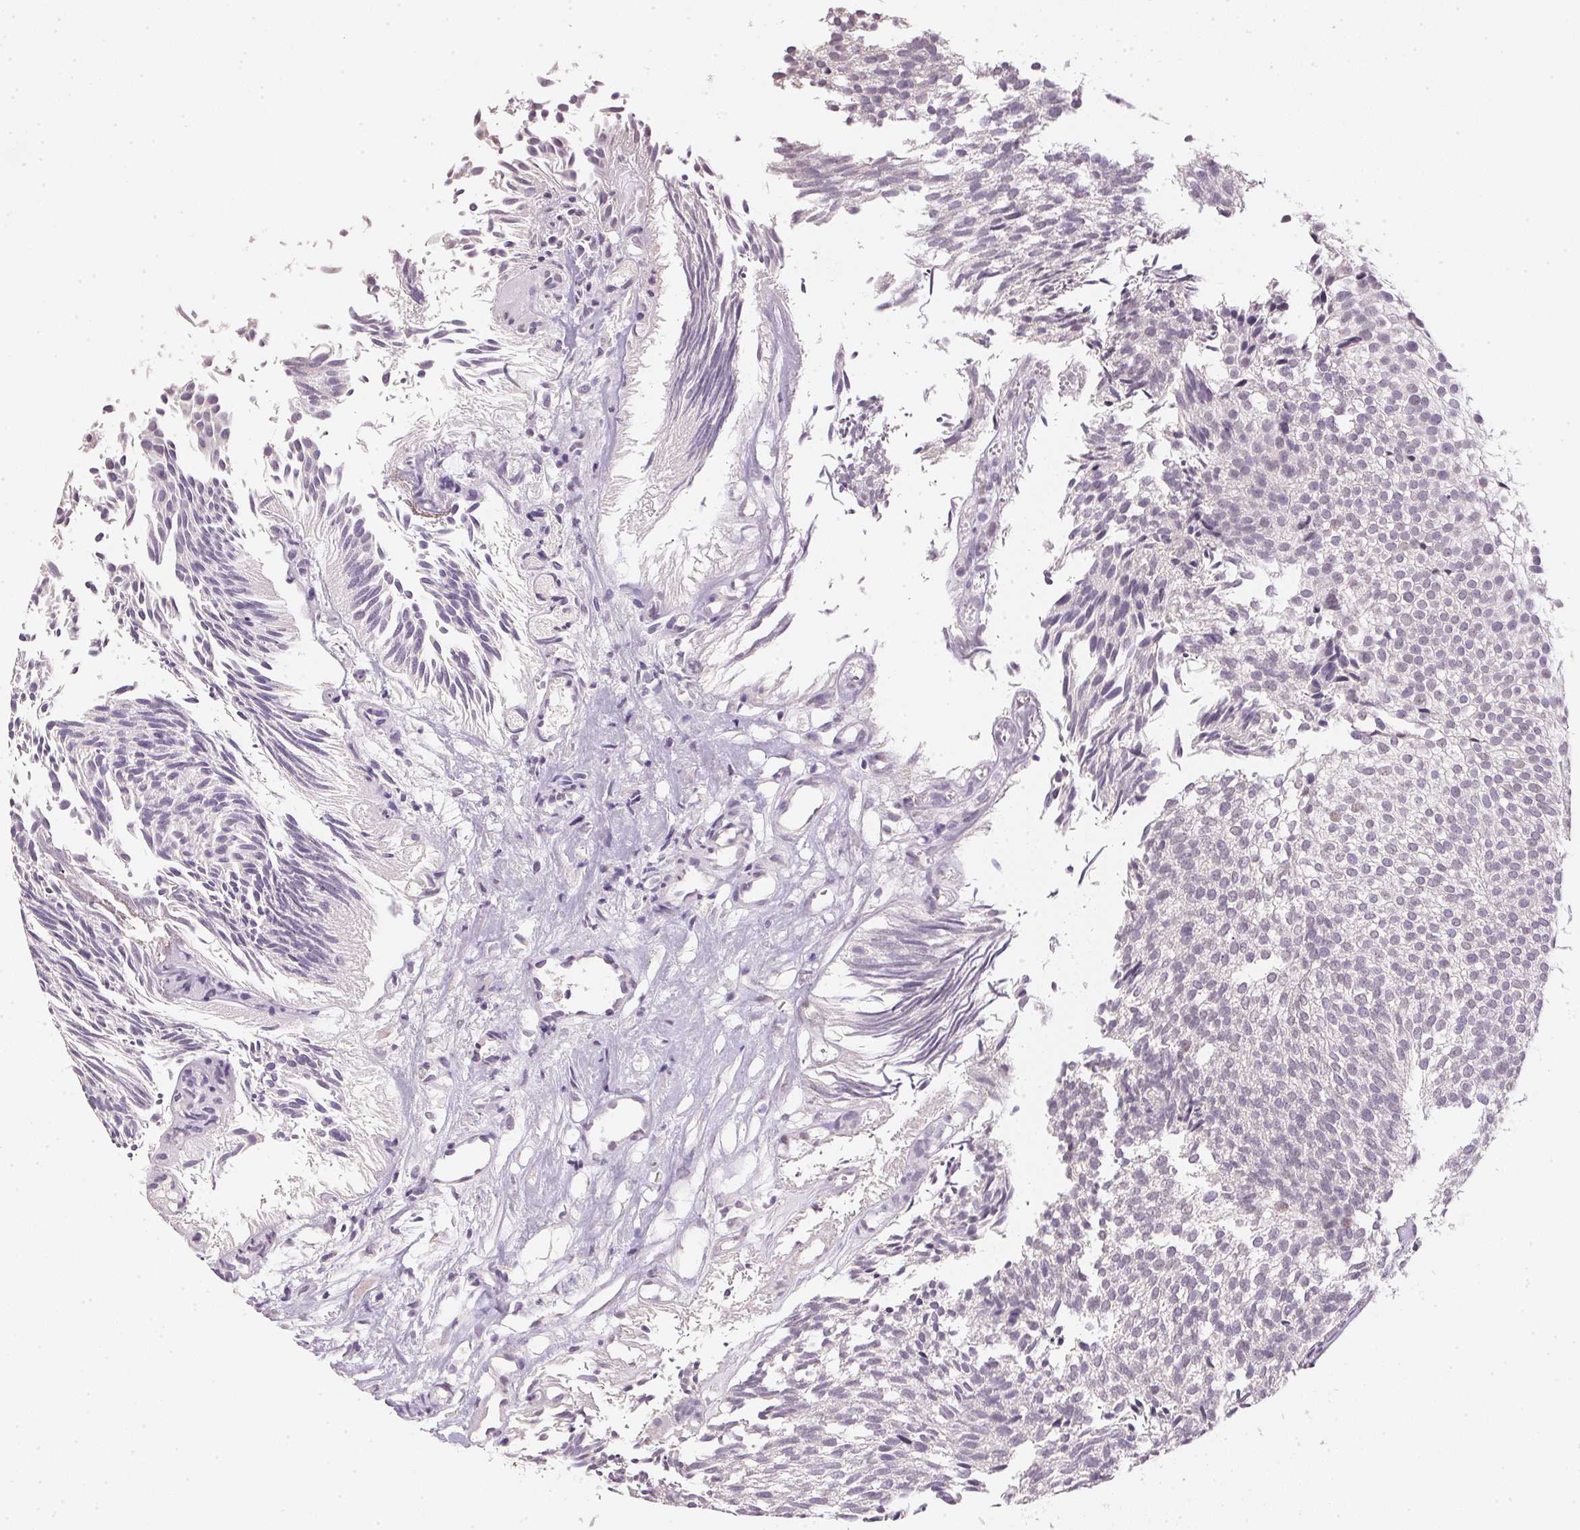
{"staining": {"intensity": "negative", "quantity": "none", "location": "none"}, "tissue": "urothelial cancer", "cell_type": "Tumor cells", "image_type": "cancer", "snomed": [{"axis": "morphology", "description": "Urothelial carcinoma, Low grade"}, {"axis": "topography", "description": "Urinary bladder"}], "caption": "DAB (3,3'-diaminobenzidine) immunohistochemical staining of urothelial cancer displays no significant staining in tumor cells.", "gene": "POLR3G", "patient": {"sex": "male", "age": 91}}